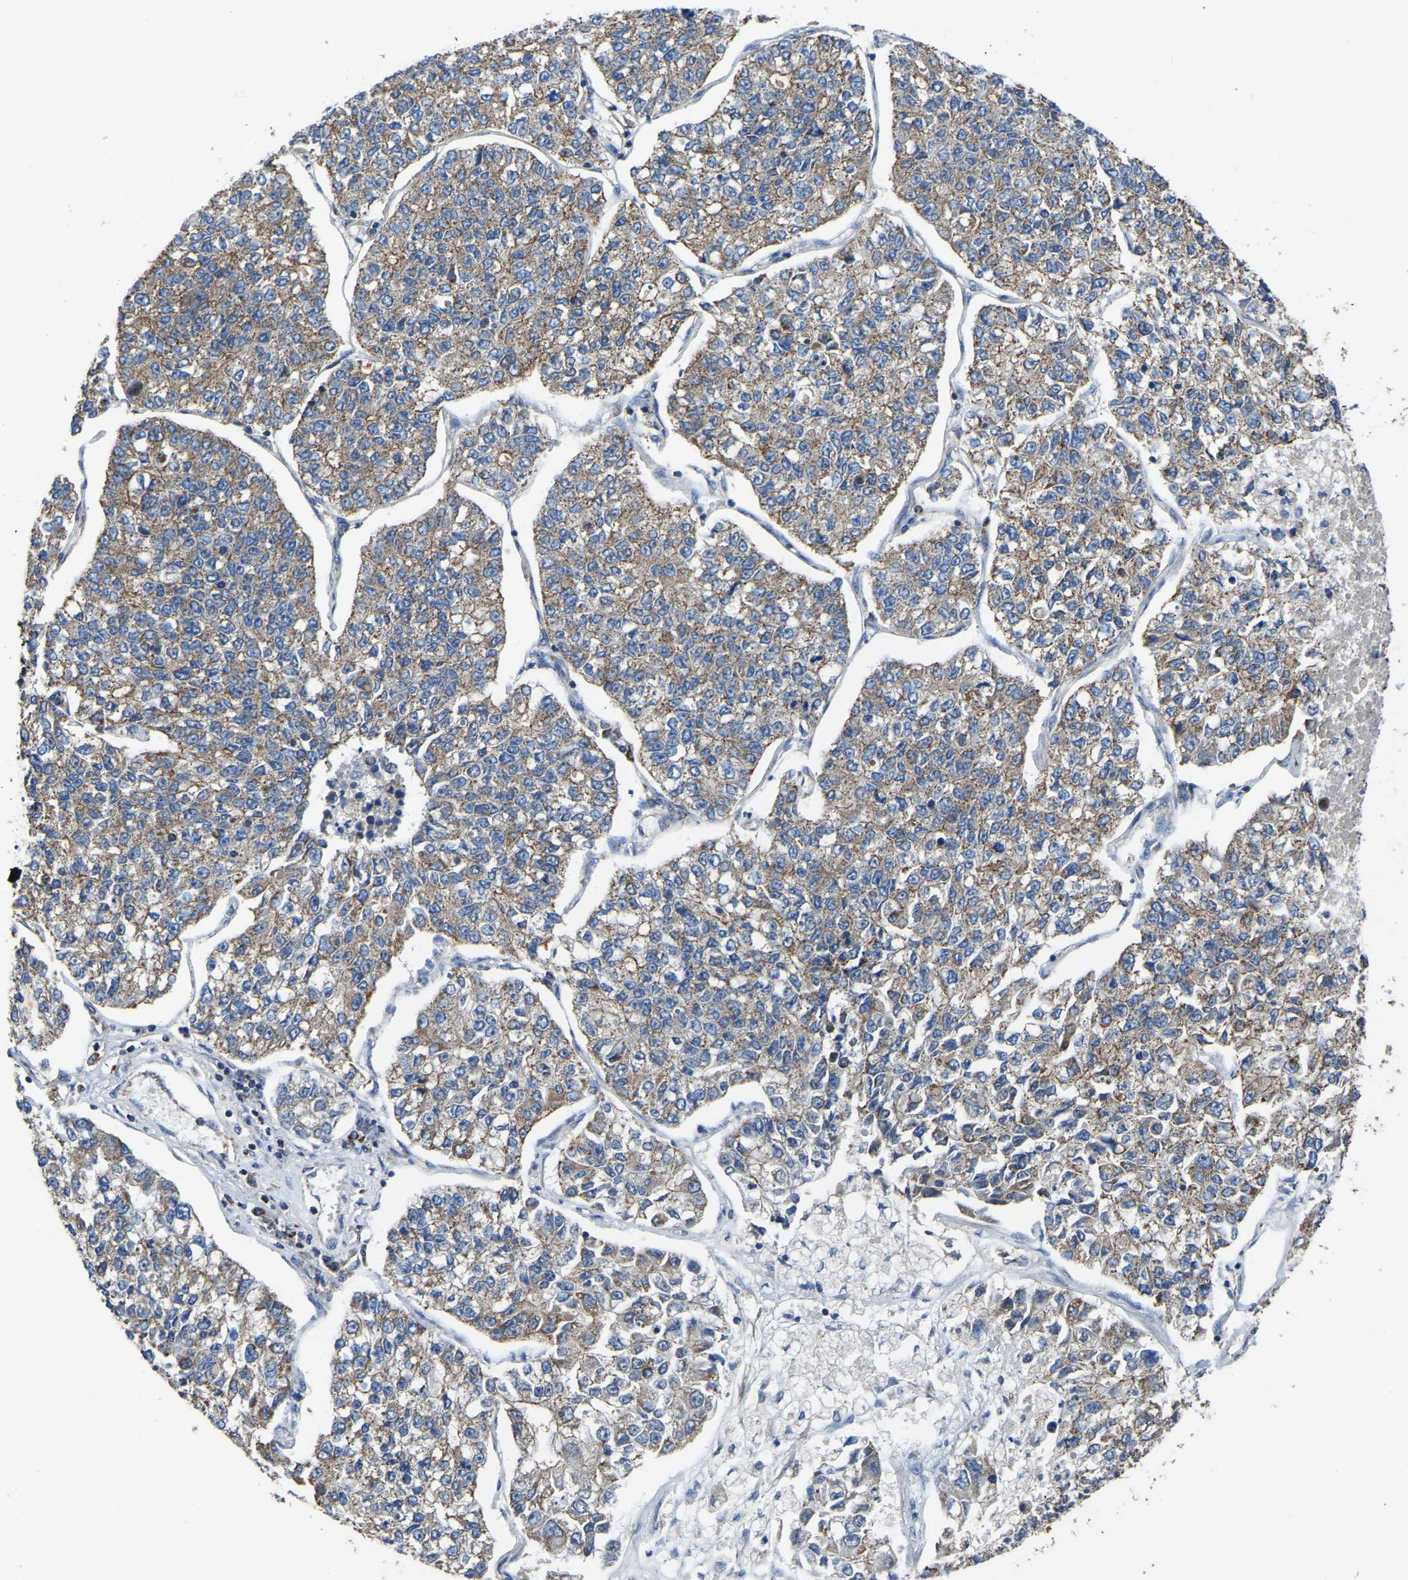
{"staining": {"intensity": "moderate", "quantity": ">75%", "location": "cytoplasmic/membranous"}, "tissue": "lung cancer", "cell_type": "Tumor cells", "image_type": "cancer", "snomed": [{"axis": "morphology", "description": "Adenocarcinoma, NOS"}, {"axis": "topography", "description": "Lung"}], "caption": "Protein expression analysis of adenocarcinoma (lung) shows moderate cytoplasmic/membranous expression in about >75% of tumor cells.", "gene": "ETFA", "patient": {"sex": "male", "age": 49}}